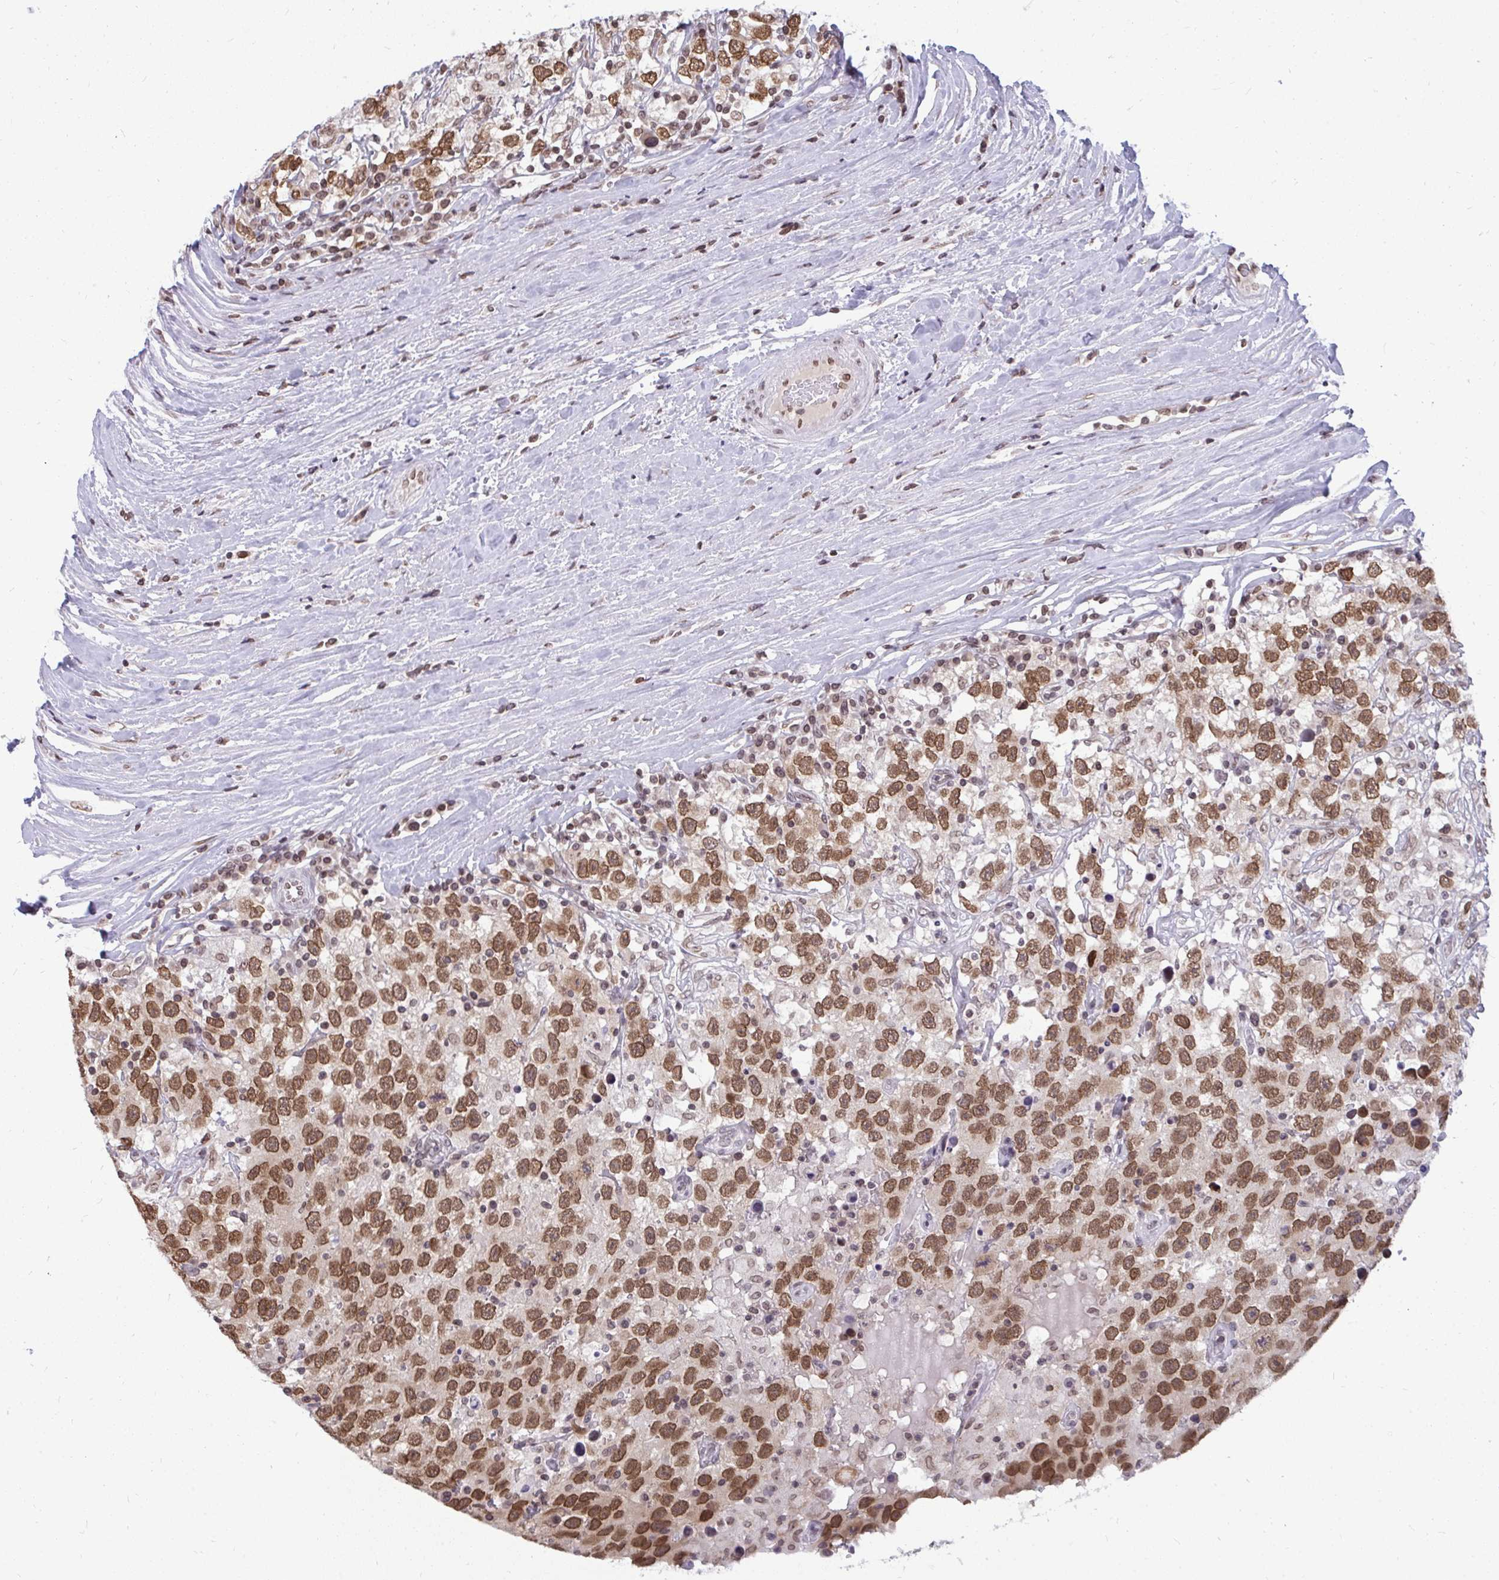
{"staining": {"intensity": "moderate", "quantity": ">75%", "location": "nuclear"}, "tissue": "testis cancer", "cell_type": "Tumor cells", "image_type": "cancer", "snomed": [{"axis": "morphology", "description": "Seminoma, NOS"}, {"axis": "topography", "description": "Testis"}], "caption": "This is an image of immunohistochemistry staining of testis seminoma, which shows moderate expression in the nuclear of tumor cells.", "gene": "JPT1", "patient": {"sex": "male", "age": 41}}